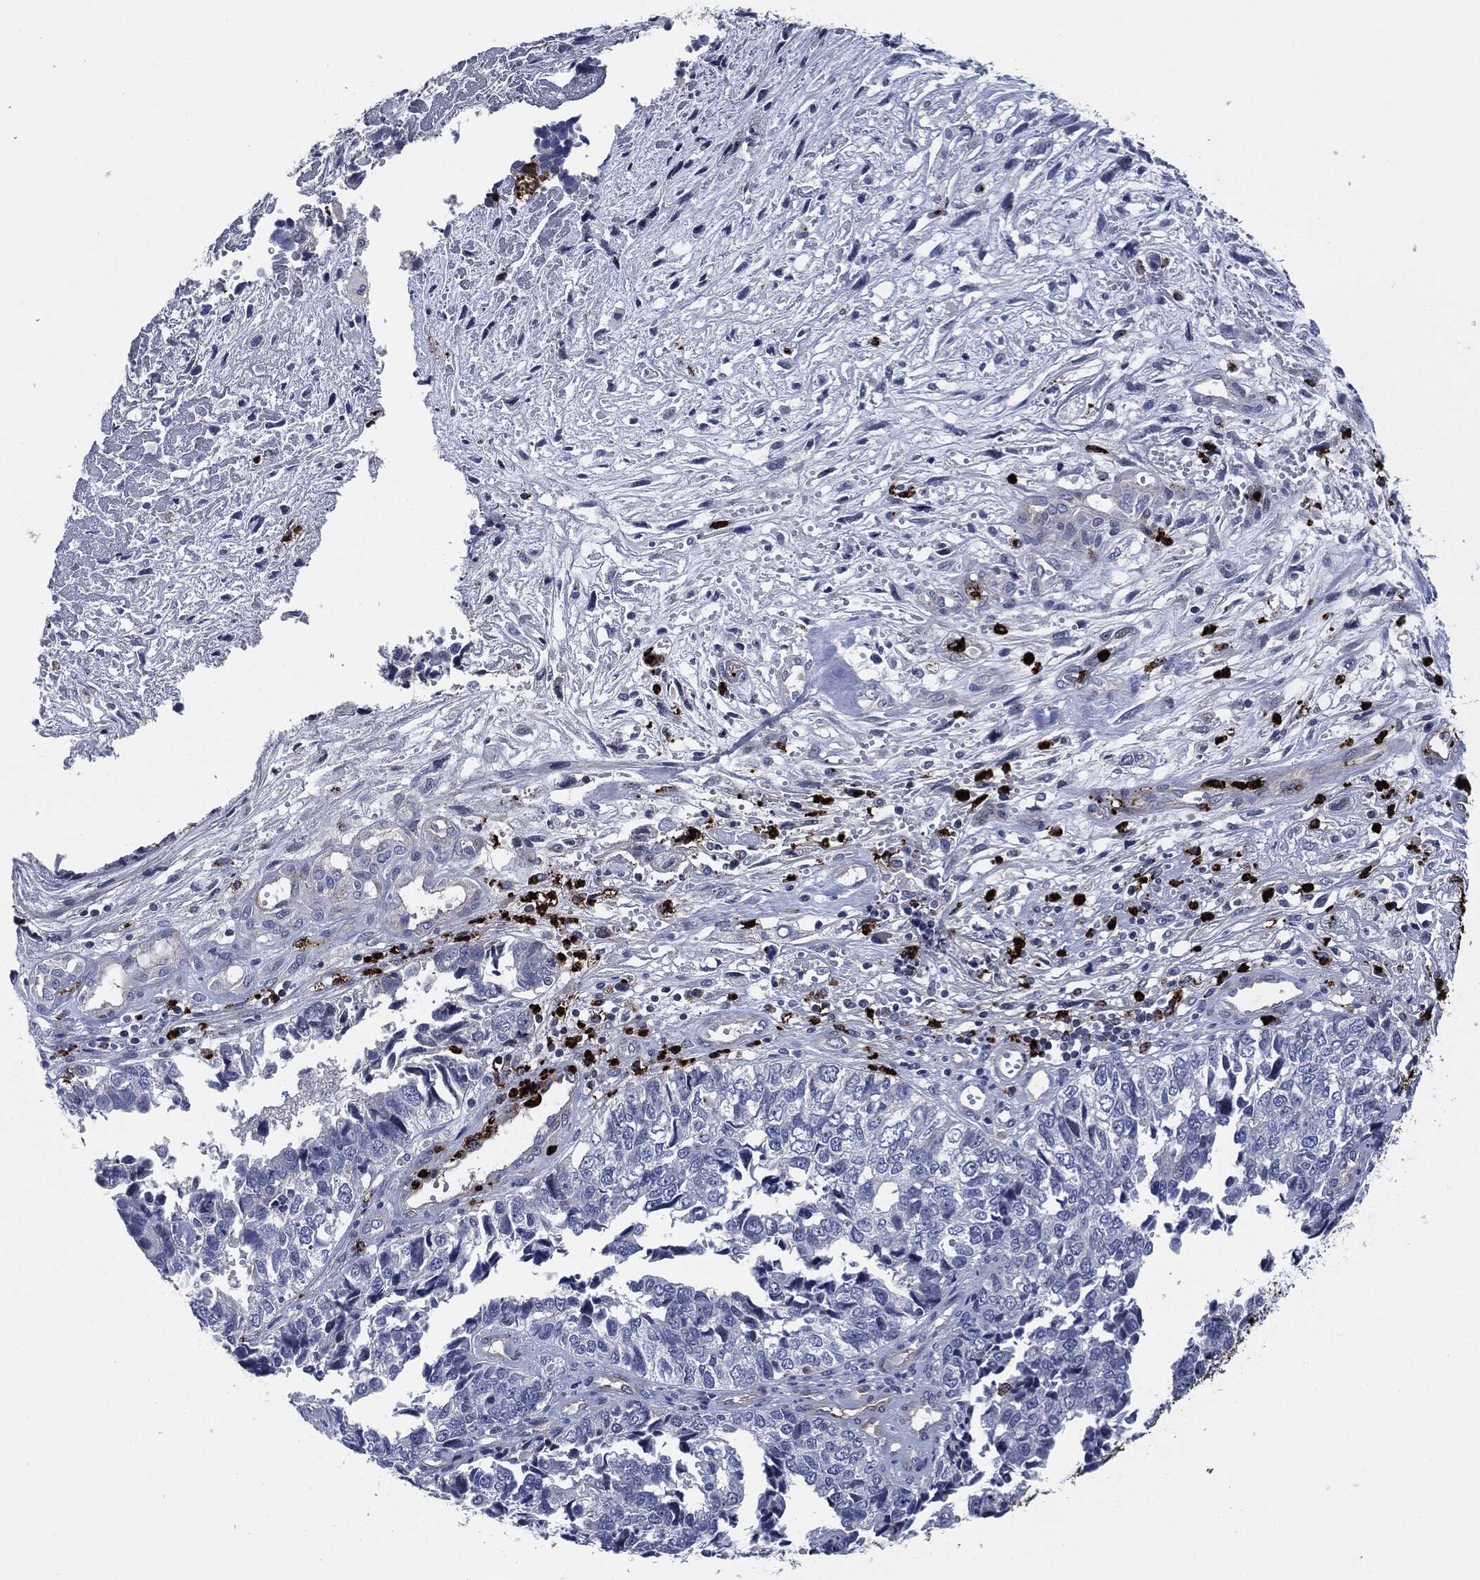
{"staining": {"intensity": "negative", "quantity": "none", "location": "none"}, "tissue": "cervical cancer", "cell_type": "Tumor cells", "image_type": "cancer", "snomed": [{"axis": "morphology", "description": "Squamous cell carcinoma, NOS"}, {"axis": "topography", "description": "Cervix"}], "caption": "Cervical cancer (squamous cell carcinoma) stained for a protein using IHC shows no positivity tumor cells.", "gene": "MPO", "patient": {"sex": "female", "age": 63}}